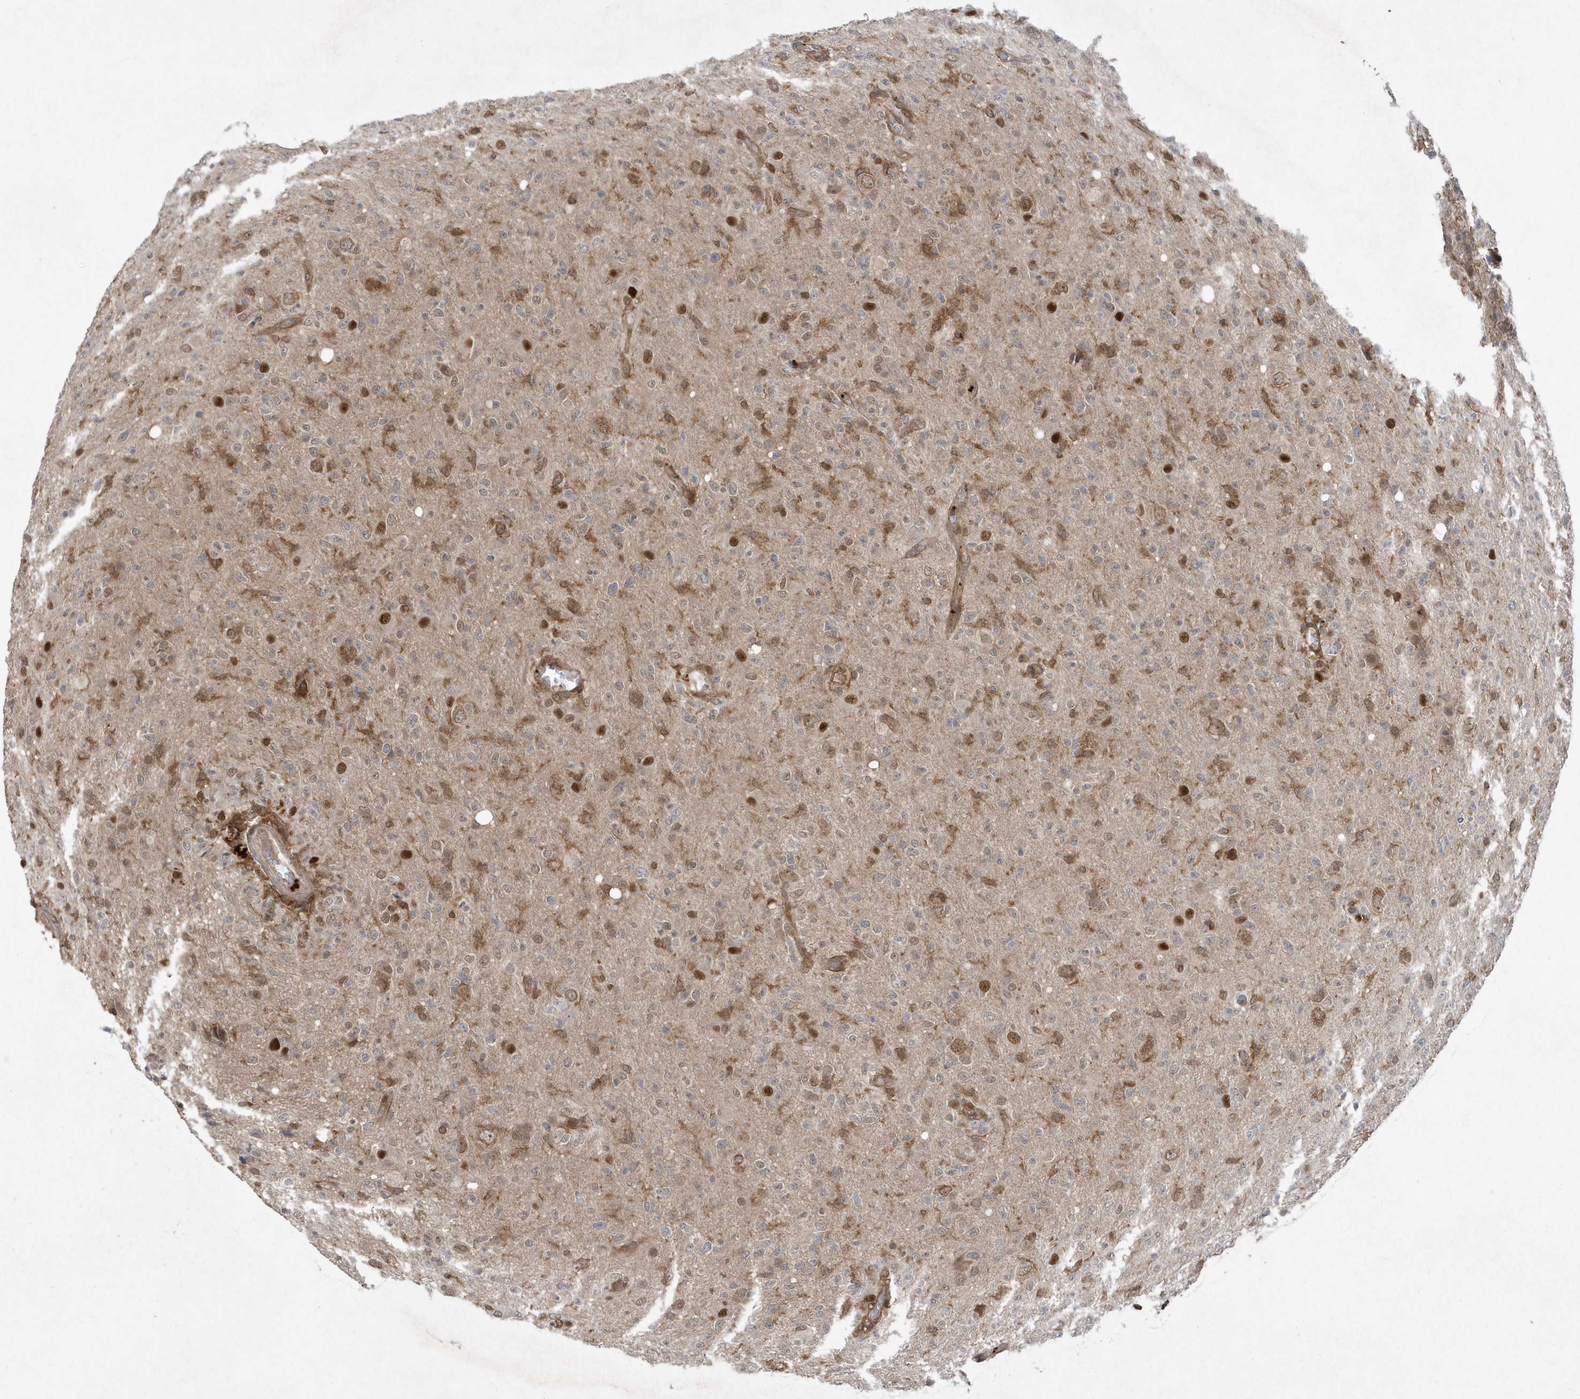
{"staining": {"intensity": "weak", "quantity": "<25%", "location": "cytoplasmic/membranous"}, "tissue": "glioma", "cell_type": "Tumor cells", "image_type": "cancer", "snomed": [{"axis": "morphology", "description": "Glioma, malignant, High grade"}, {"axis": "topography", "description": "Brain"}], "caption": "The IHC histopathology image has no significant expression in tumor cells of high-grade glioma (malignant) tissue.", "gene": "ACYP1", "patient": {"sex": "female", "age": 57}}